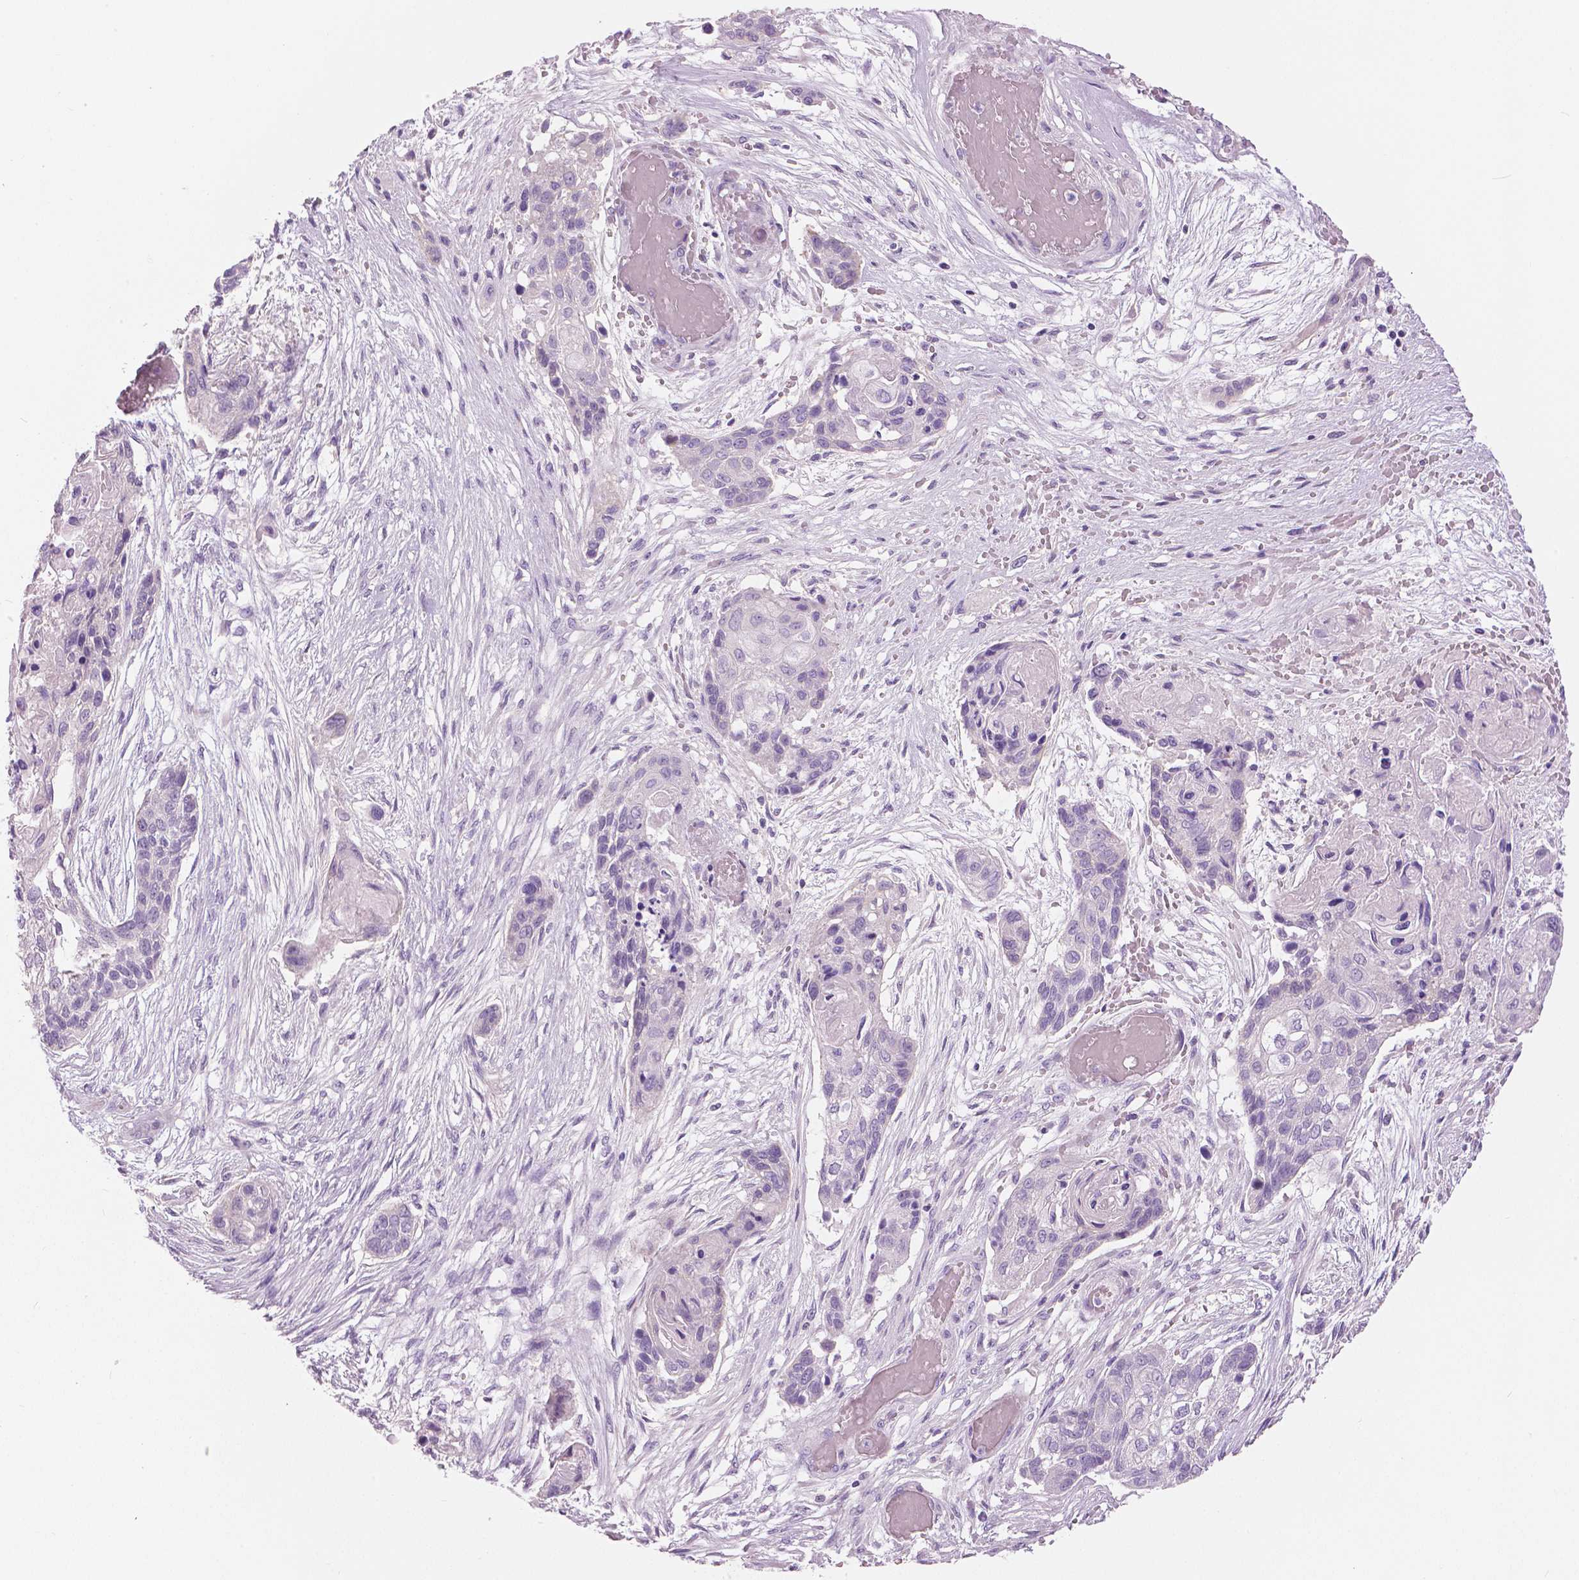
{"staining": {"intensity": "negative", "quantity": "none", "location": "none"}, "tissue": "lung cancer", "cell_type": "Tumor cells", "image_type": "cancer", "snomed": [{"axis": "morphology", "description": "Squamous cell carcinoma, NOS"}, {"axis": "topography", "description": "Lung"}], "caption": "Immunohistochemistry (IHC) histopathology image of human squamous cell carcinoma (lung) stained for a protein (brown), which demonstrates no staining in tumor cells.", "gene": "SLC24A1", "patient": {"sex": "male", "age": 69}}